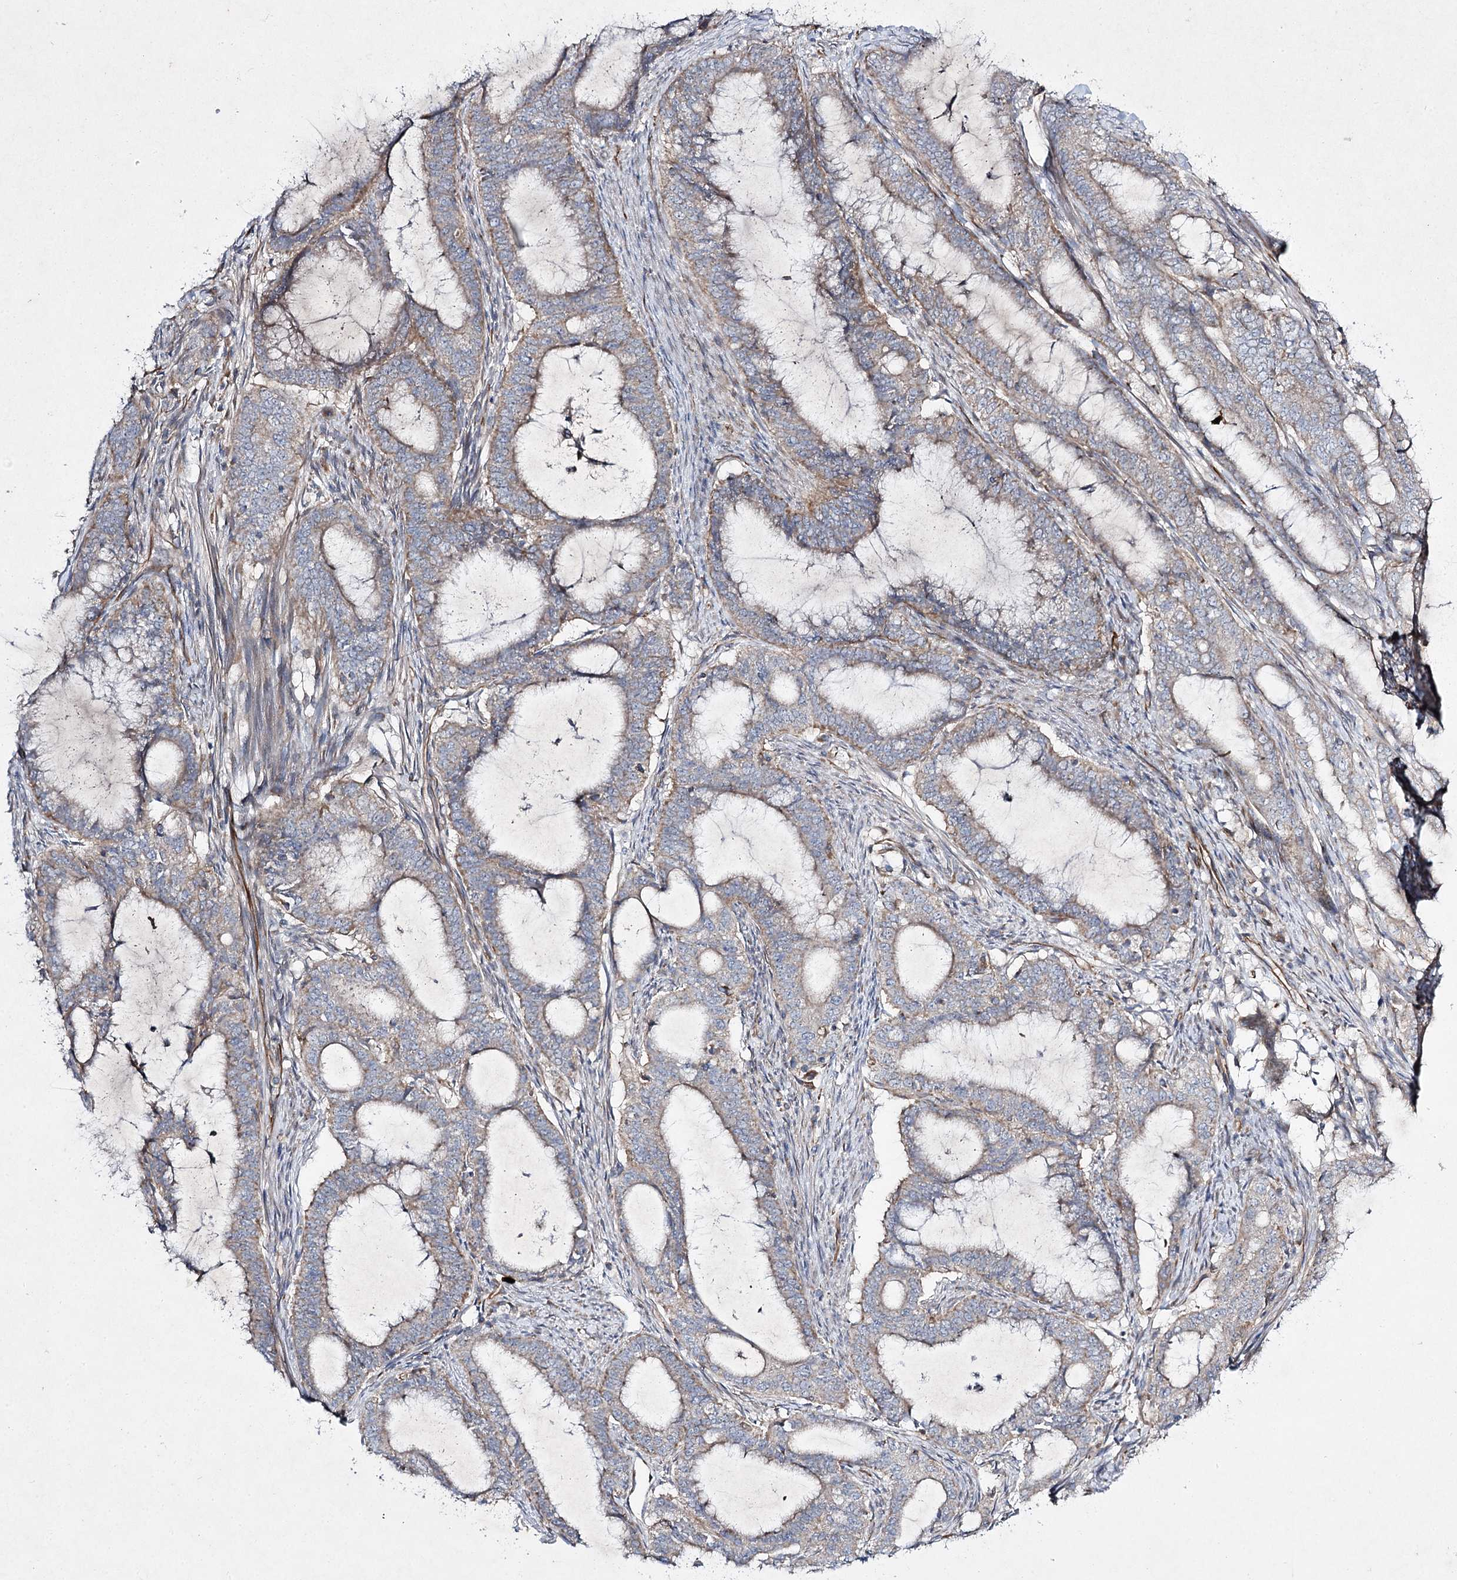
{"staining": {"intensity": "weak", "quantity": "<25%", "location": "cytoplasmic/membranous"}, "tissue": "endometrial cancer", "cell_type": "Tumor cells", "image_type": "cancer", "snomed": [{"axis": "morphology", "description": "Adenocarcinoma, NOS"}, {"axis": "topography", "description": "Endometrium"}], "caption": "Immunohistochemical staining of human adenocarcinoma (endometrial) reveals no significant expression in tumor cells. (Stains: DAB (3,3'-diaminobenzidine) immunohistochemistry with hematoxylin counter stain, Microscopy: brightfield microscopy at high magnification).", "gene": "KIAA0825", "patient": {"sex": "female", "age": 51}}